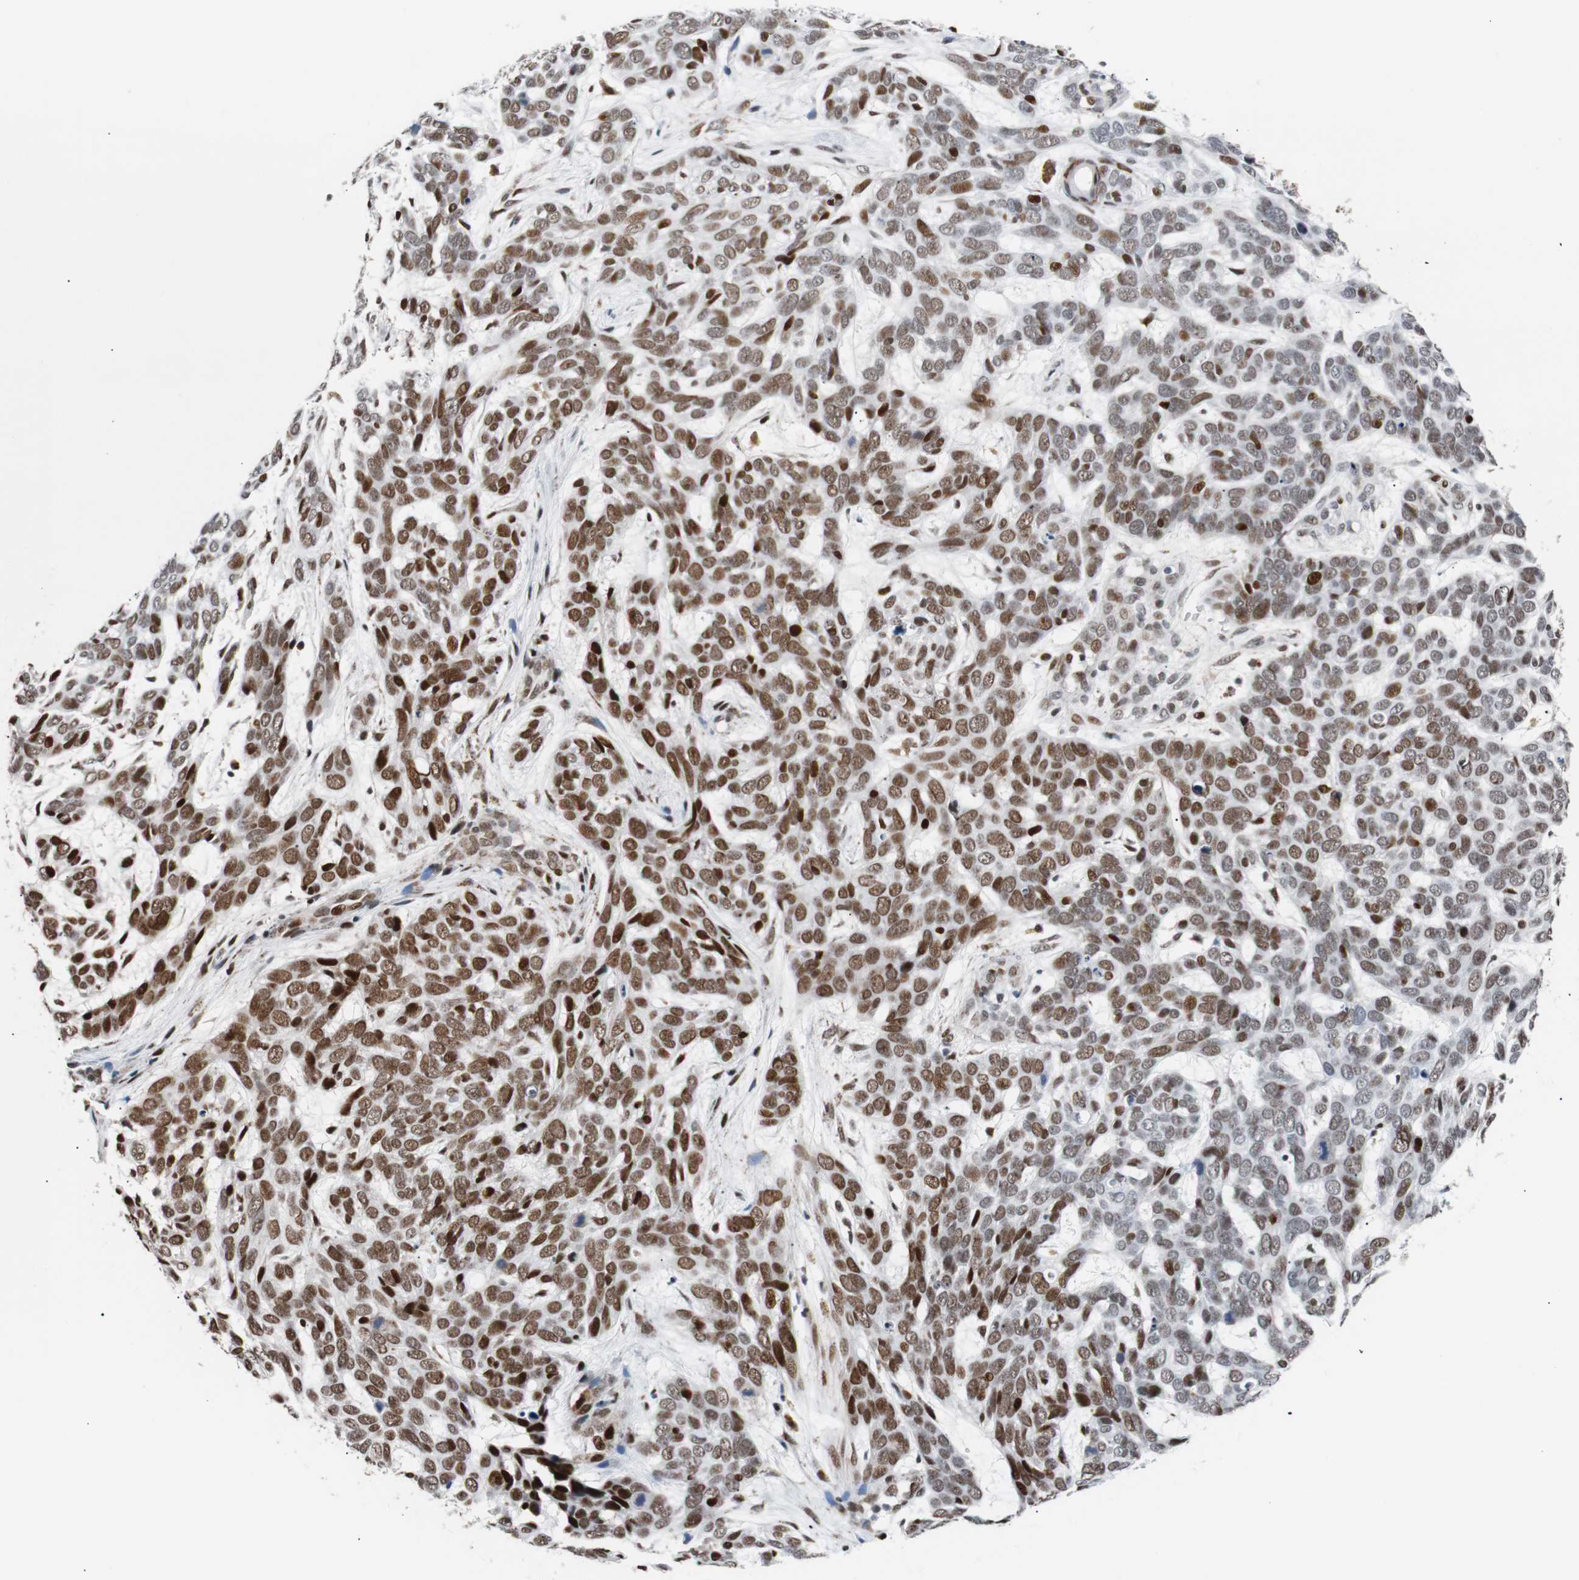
{"staining": {"intensity": "strong", "quantity": ">75%", "location": "nuclear"}, "tissue": "skin cancer", "cell_type": "Tumor cells", "image_type": "cancer", "snomed": [{"axis": "morphology", "description": "Basal cell carcinoma"}, {"axis": "topography", "description": "Skin"}], "caption": "This is a photomicrograph of immunohistochemistry staining of basal cell carcinoma (skin), which shows strong positivity in the nuclear of tumor cells.", "gene": "NBL1", "patient": {"sex": "male", "age": 87}}